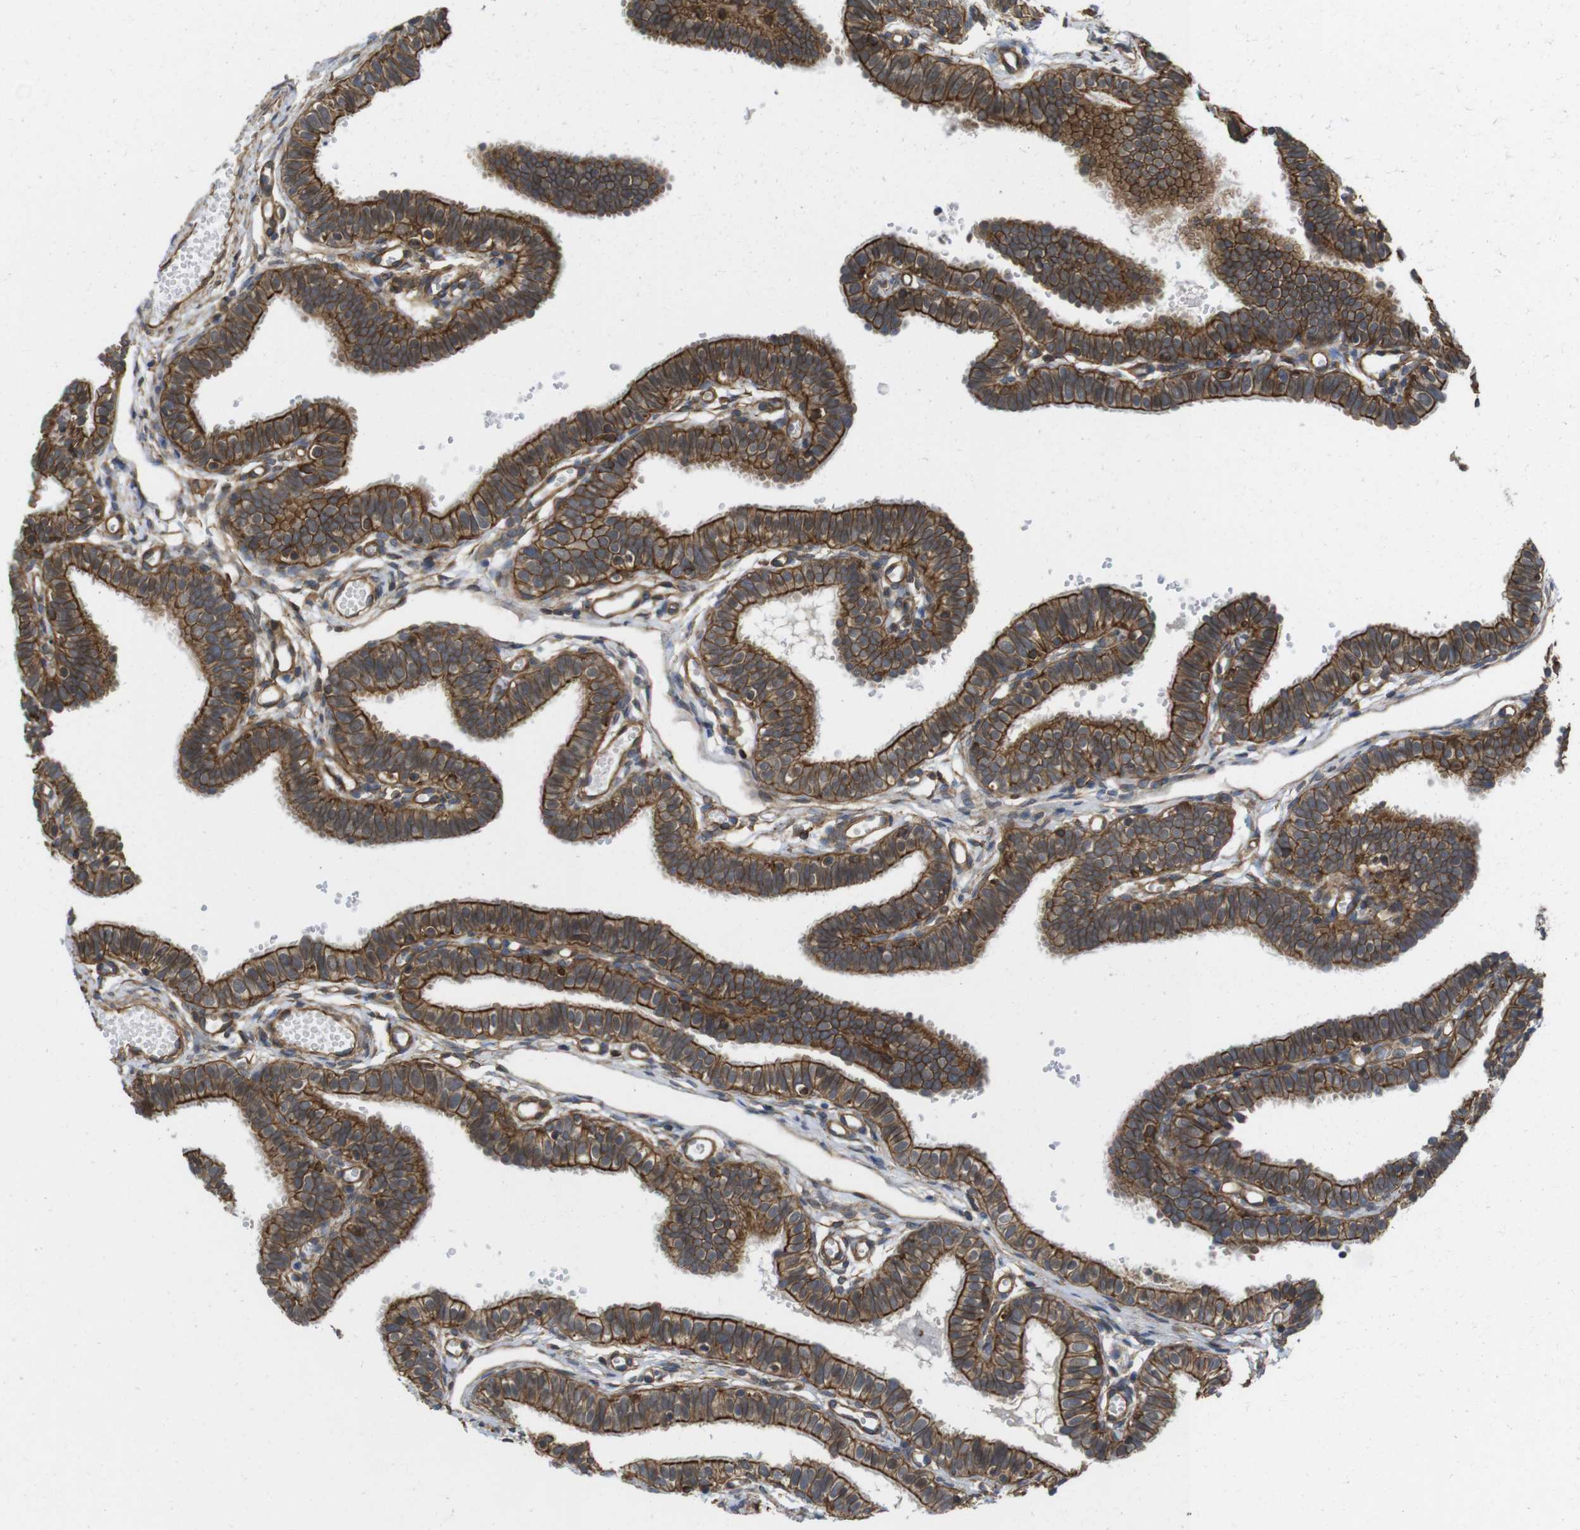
{"staining": {"intensity": "strong", "quantity": ">75%", "location": "cytoplasmic/membranous"}, "tissue": "fallopian tube", "cell_type": "Glandular cells", "image_type": "normal", "snomed": [{"axis": "morphology", "description": "Normal tissue, NOS"}, {"axis": "topography", "description": "Fallopian tube"}, {"axis": "topography", "description": "Placenta"}], "caption": "A brown stain highlights strong cytoplasmic/membranous staining of a protein in glandular cells of unremarkable human fallopian tube. (Brightfield microscopy of DAB IHC at high magnification).", "gene": "ZDHHC5", "patient": {"sex": "female", "age": 34}}